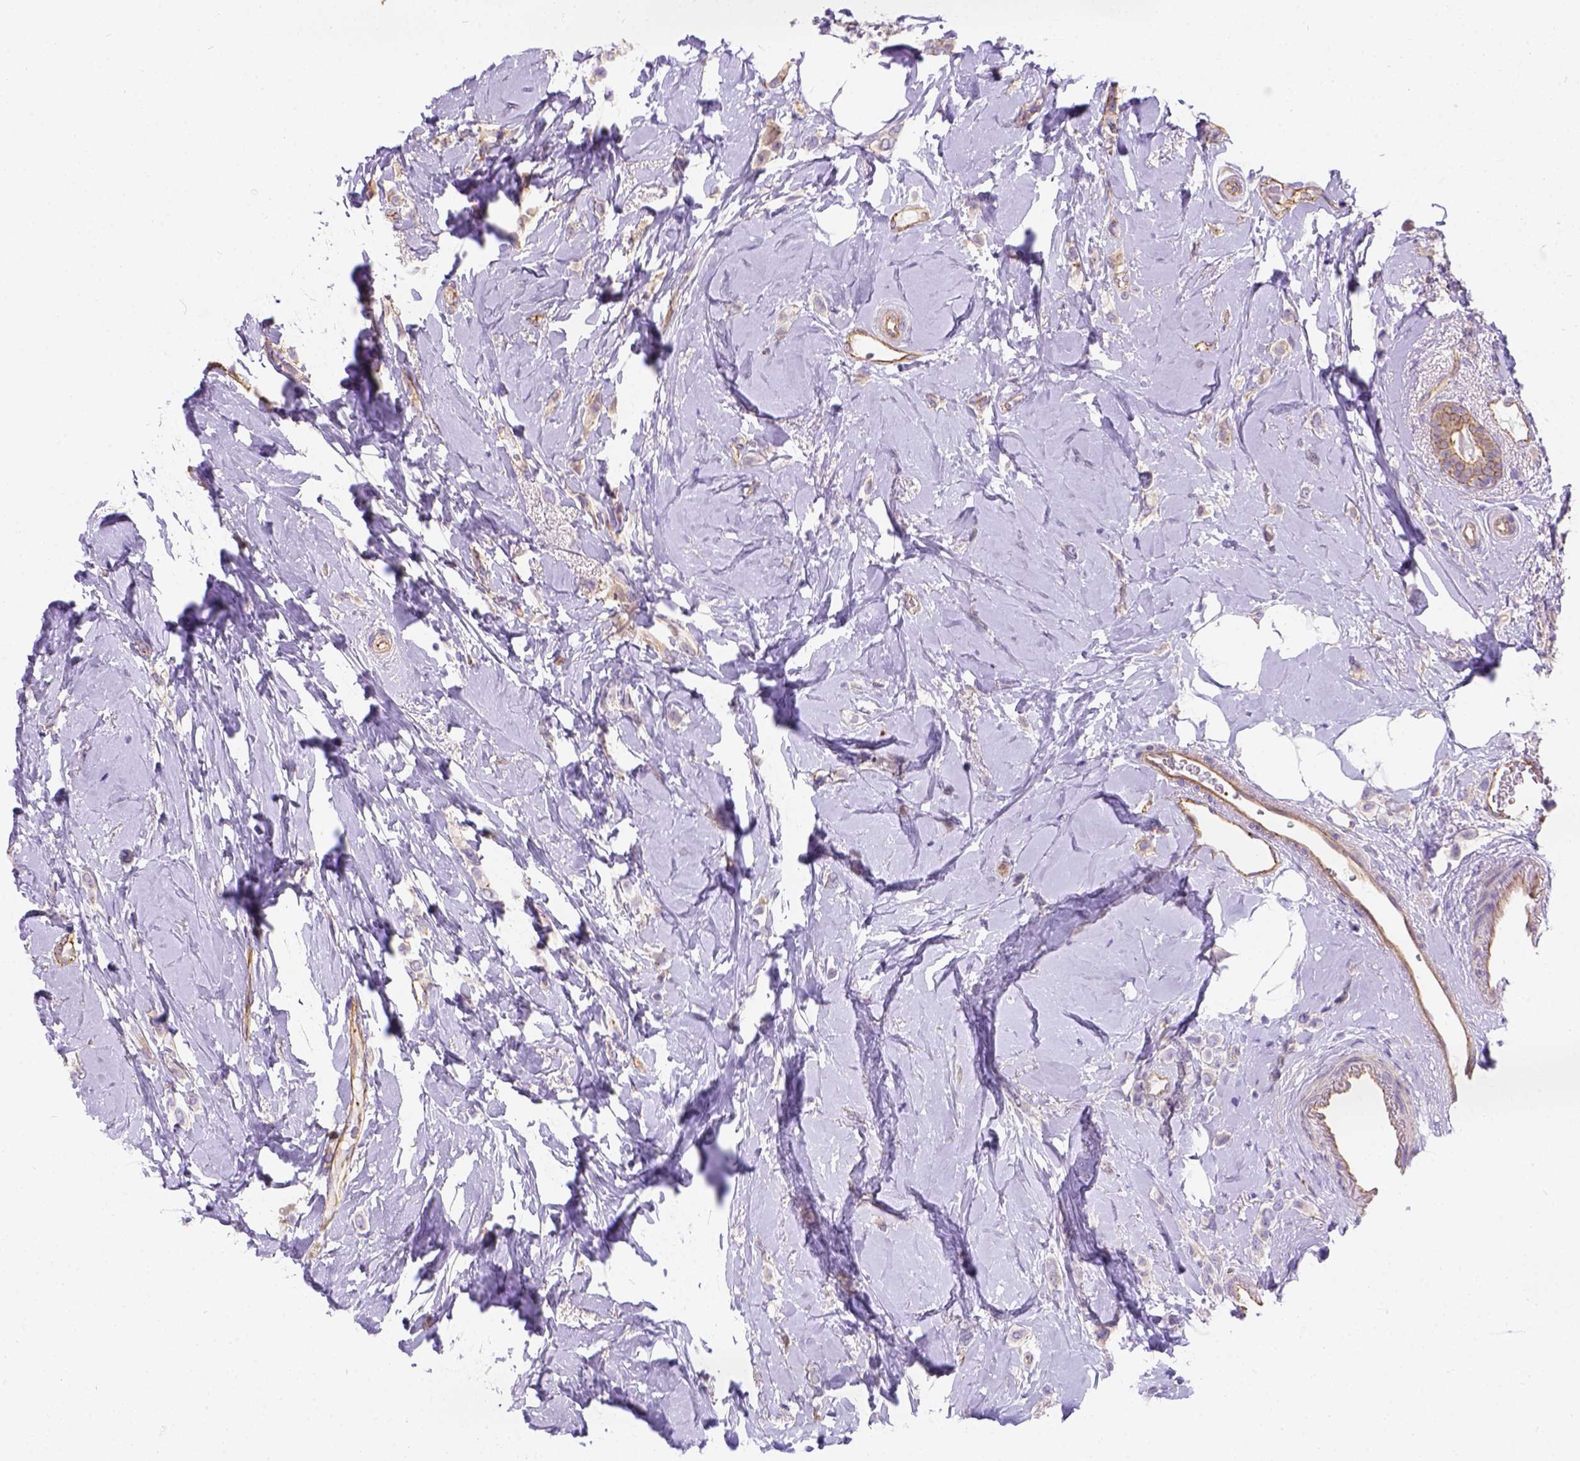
{"staining": {"intensity": "negative", "quantity": "none", "location": "none"}, "tissue": "breast cancer", "cell_type": "Tumor cells", "image_type": "cancer", "snomed": [{"axis": "morphology", "description": "Lobular carcinoma"}, {"axis": "topography", "description": "Breast"}], "caption": "An immunohistochemistry (IHC) photomicrograph of breast cancer is shown. There is no staining in tumor cells of breast cancer. (Brightfield microscopy of DAB IHC at high magnification).", "gene": "PHF7", "patient": {"sex": "female", "age": 66}}